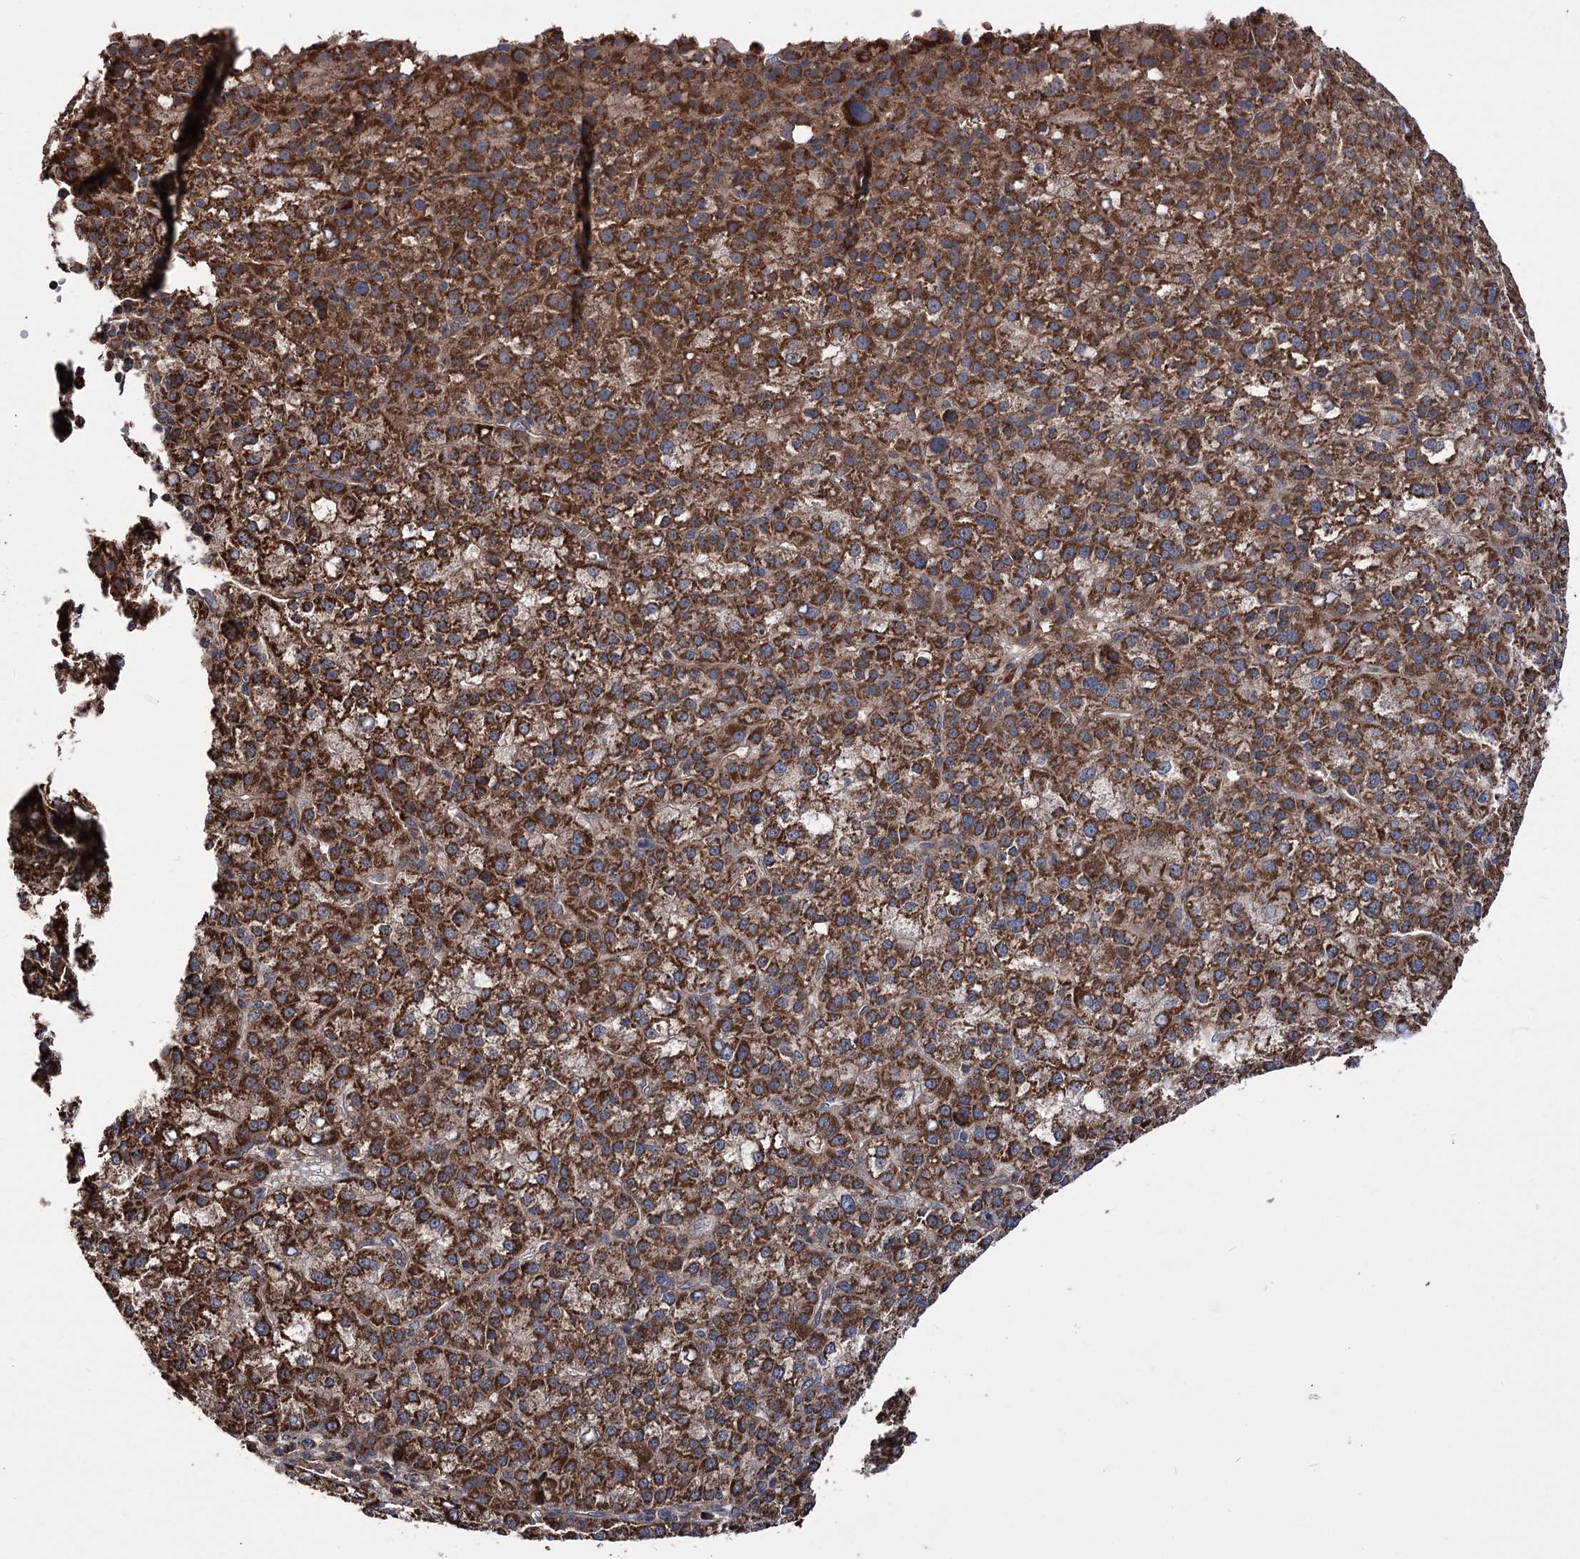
{"staining": {"intensity": "strong", "quantity": ">75%", "location": "cytoplasmic/membranous"}, "tissue": "liver cancer", "cell_type": "Tumor cells", "image_type": "cancer", "snomed": [{"axis": "morphology", "description": "Carcinoma, Hepatocellular, NOS"}, {"axis": "topography", "description": "Liver"}], "caption": "Immunohistochemical staining of liver cancer (hepatocellular carcinoma) reveals high levels of strong cytoplasmic/membranous expression in about >75% of tumor cells. (DAB IHC, brown staining for protein, blue staining for nuclei).", "gene": "RASSF3", "patient": {"sex": "female", "age": 58}}